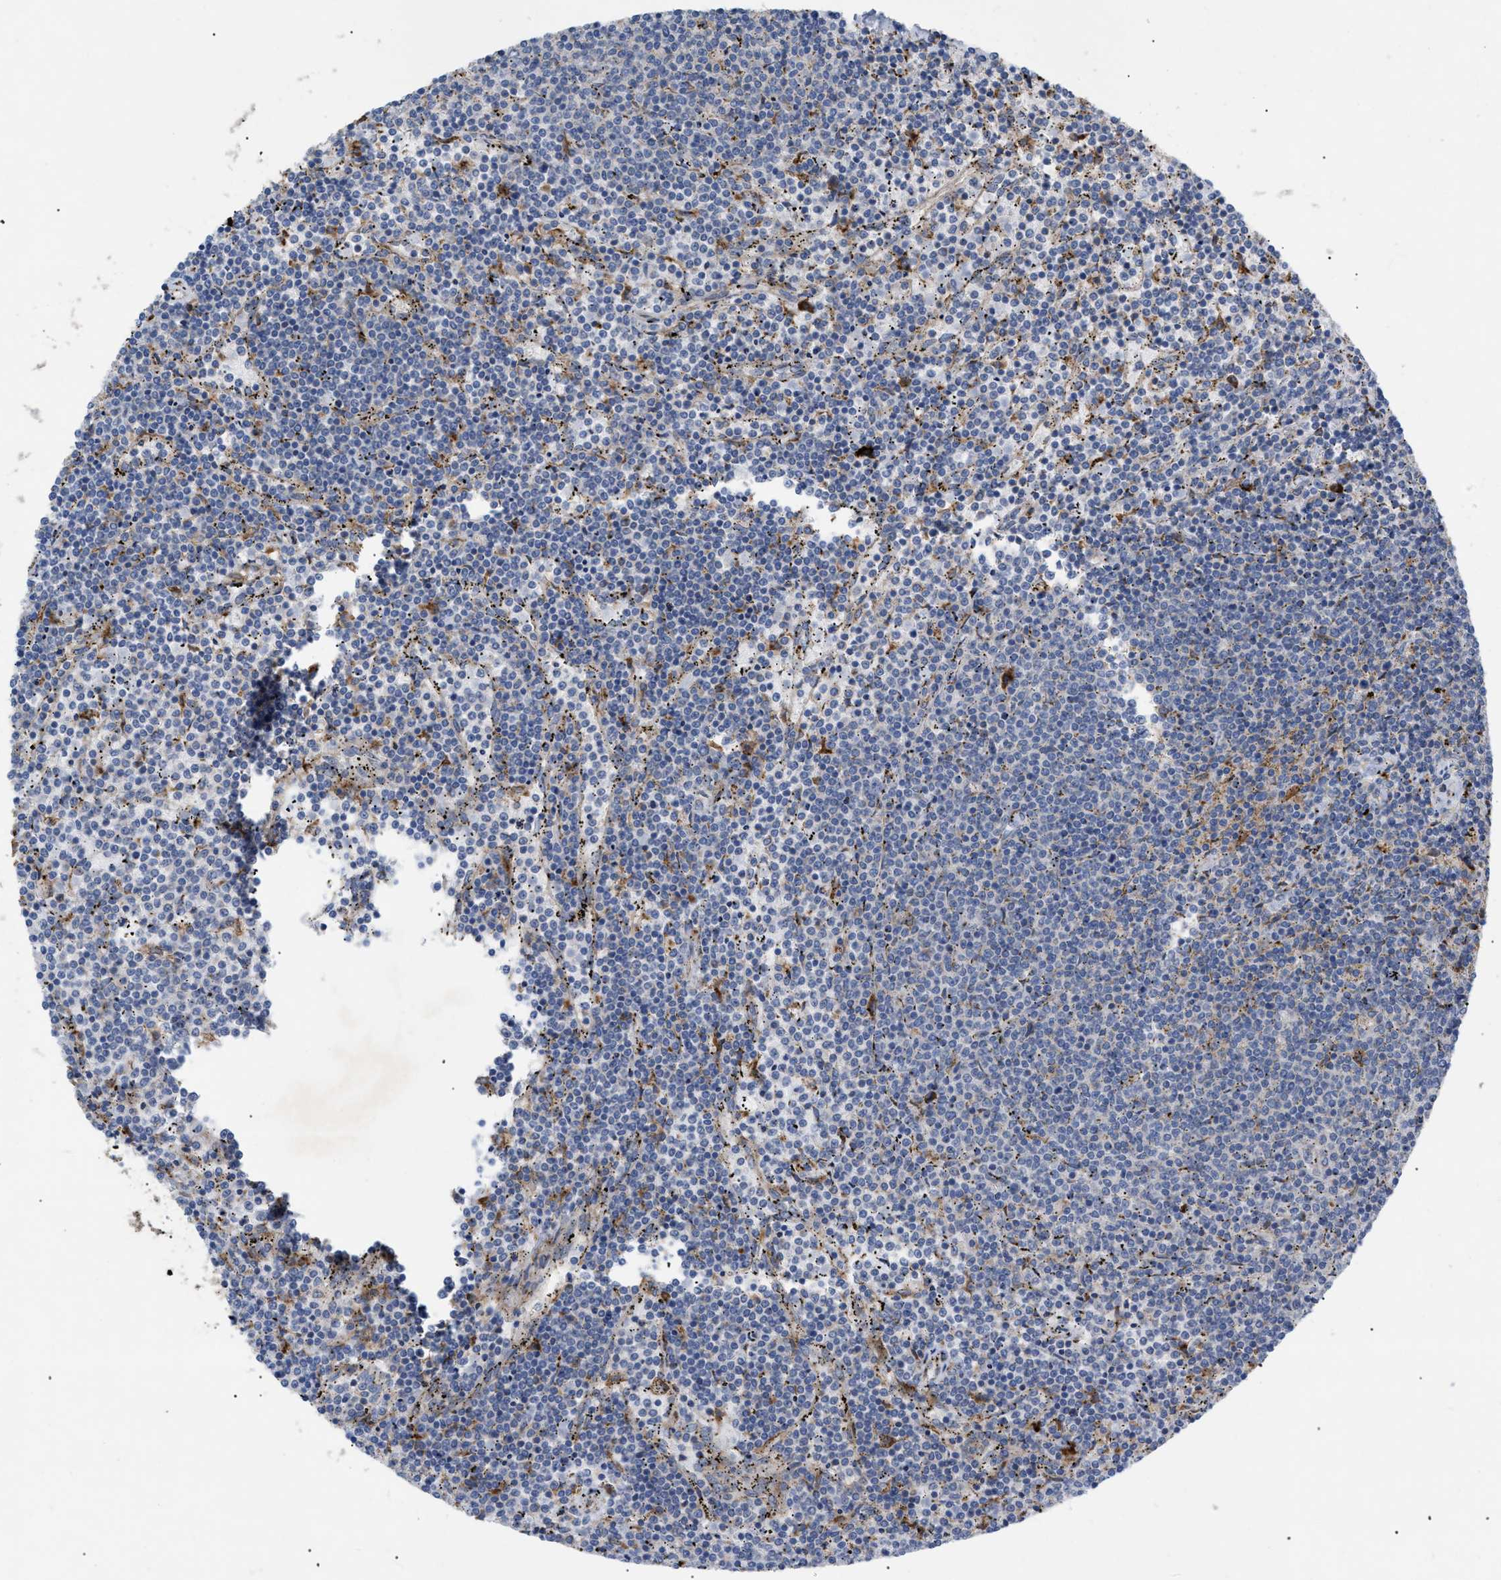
{"staining": {"intensity": "weak", "quantity": "<25%", "location": "cytoplasmic/membranous"}, "tissue": "lymphoma", "cell_type": "Tumor cells", "image_type": "cancer", "snomed": [{"axis": "morphology", "description": "Malignant lymphoma, non-Hodgkin's type, Low grade"}, {"axis": "topography", "description": "Spleen"}], "caption": "IHC of human lymphoma displays no staining in tumor cells. (DAB IHC, high magnification).", "gene": "SLC50A1", "patient": {"sex": "female", "age": 50}}